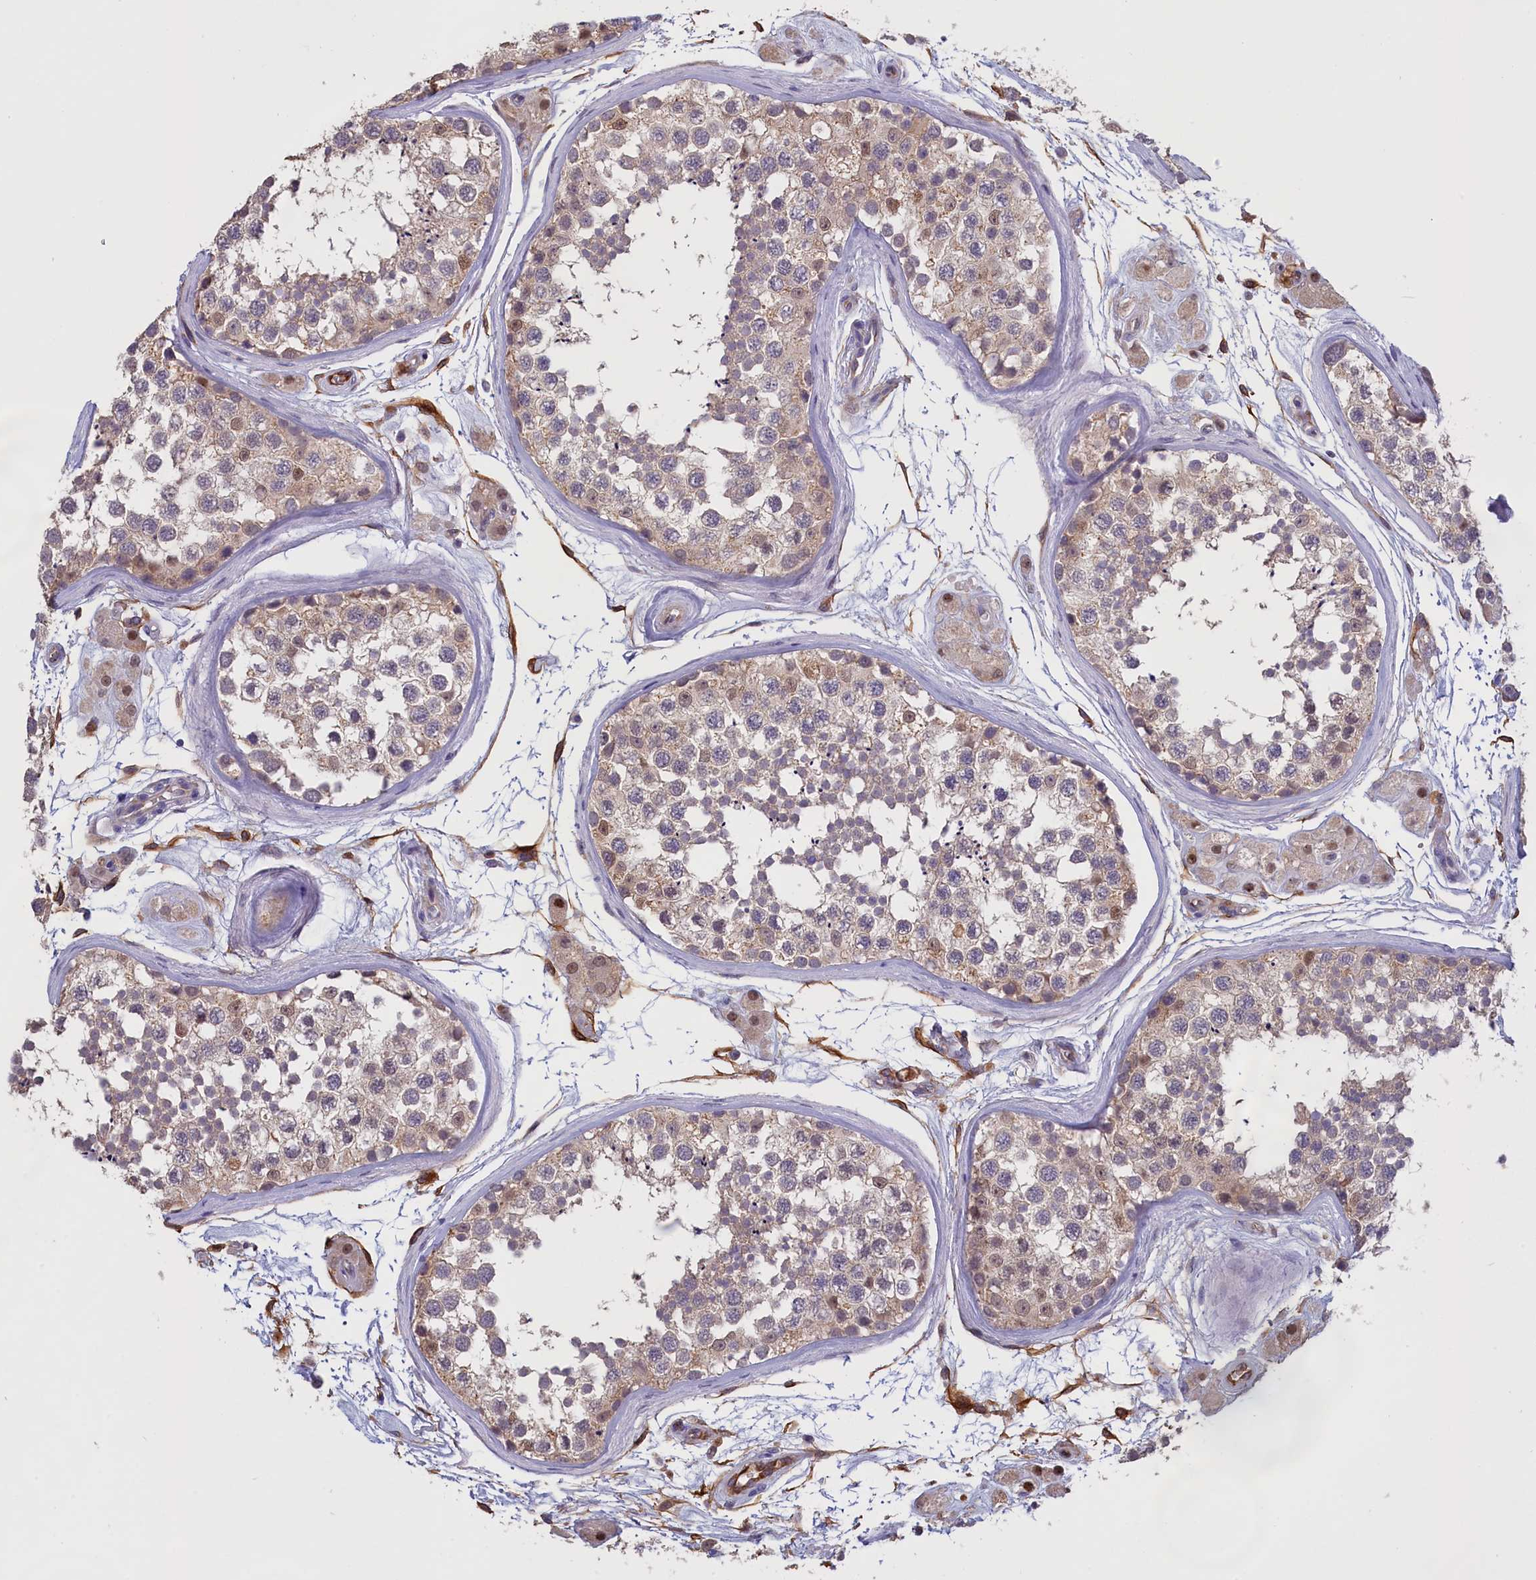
{"staining": {"intensity": "weak", "quantity": "25%-75%", "location": "cytoplasmic/membranous"}, "tissue": "testis", "cell_type": "Cells in seminiferous ducts", "image_type": "normal", "snomed": [{"axis": "morphology", "description": "Normal tissue, NOS"}, {"axis": "topography", "description": "Testis"}], "caption": "Immunohistochemical staining of normal testis shows 25%-75% levels of weak cytoplasmic/membranous protein positivity in approximately 25%-75% of cells in seminiferous ducts. (DAB (3,3'-diaminobenzidine) = brown stain, brightfield microscopy at high magnification).", "gene": "COL19A1", "patient": {"sex": "male", "age": 56}}